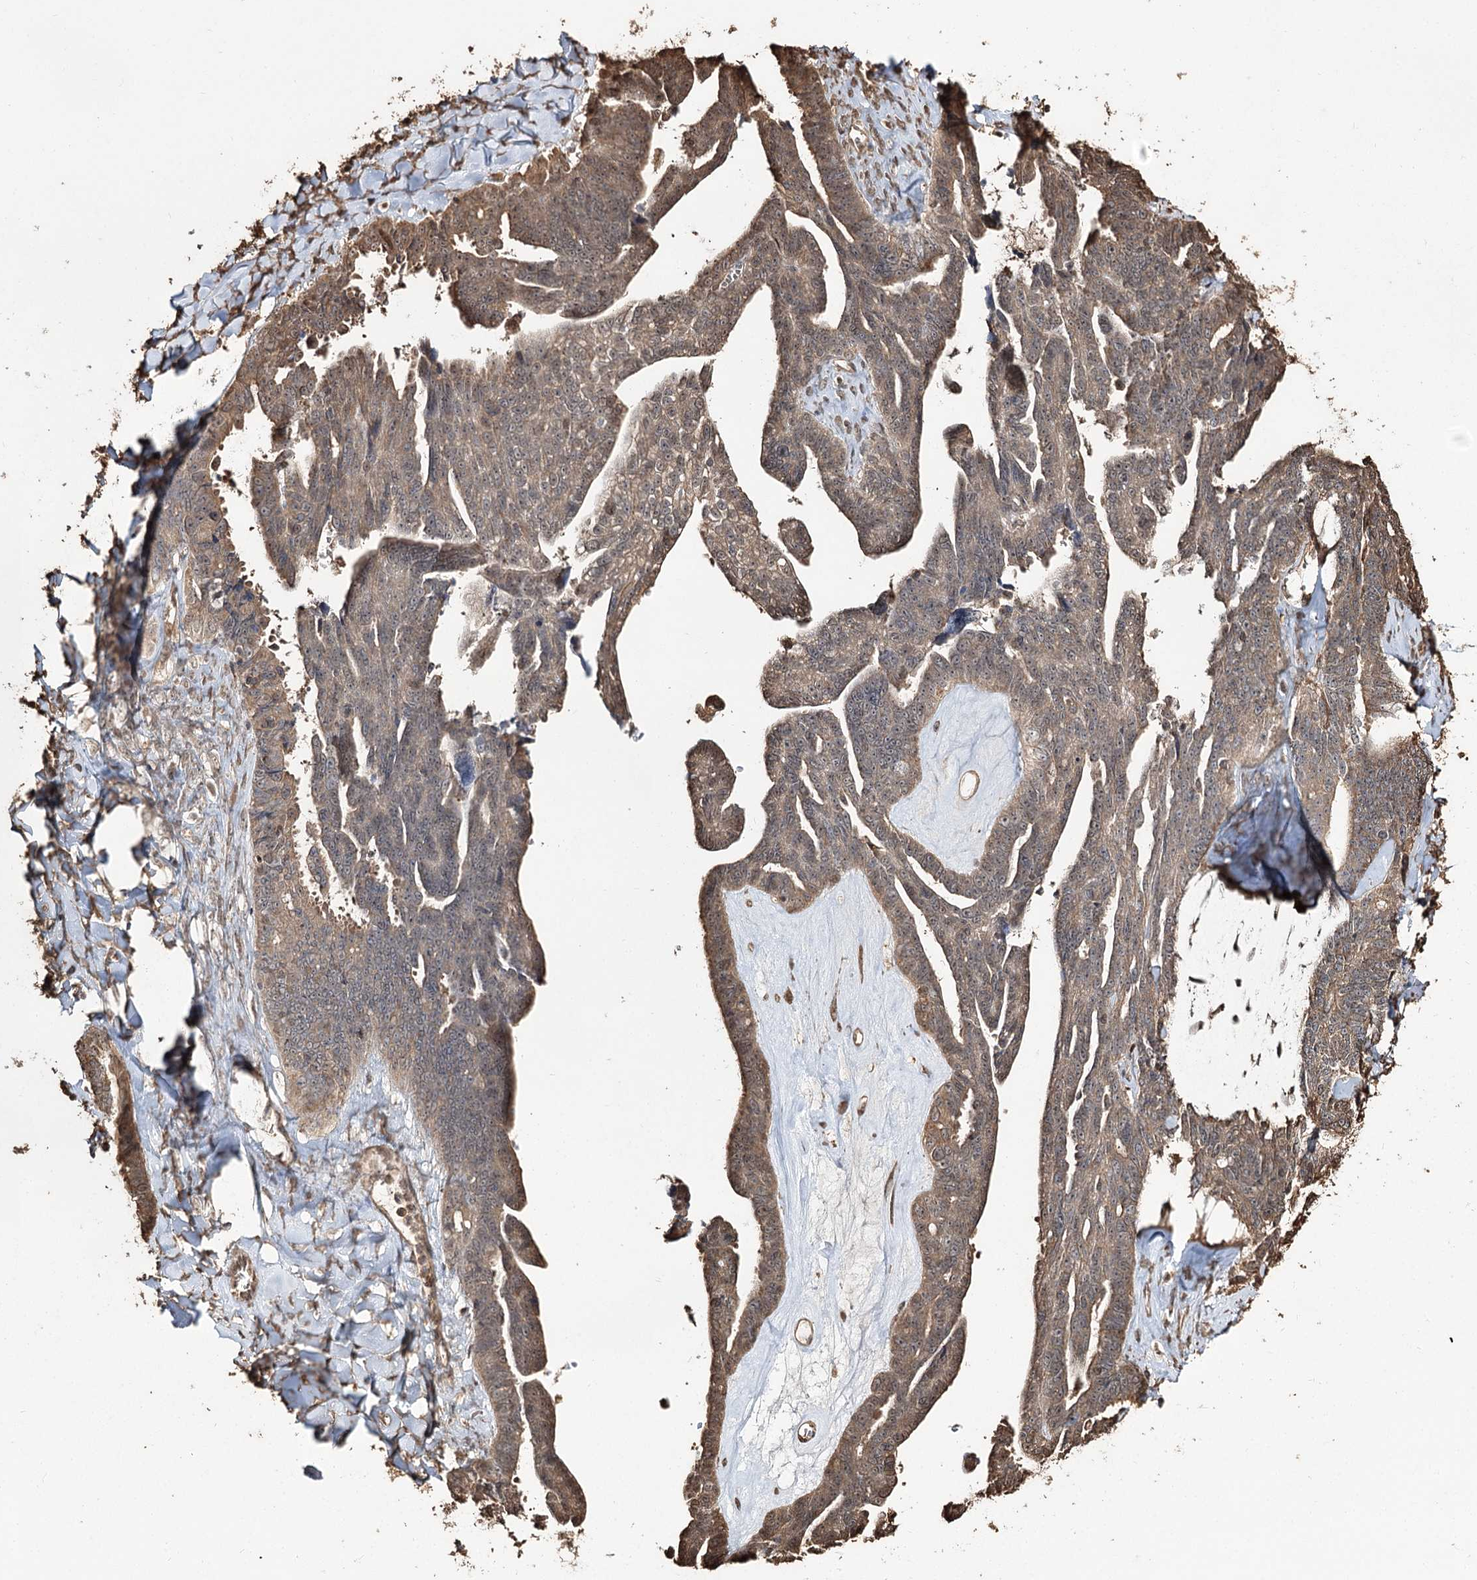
{"staining": {"intensity": "moderate", "quantity": ">75%", "location": "cytoplasmic/membranous,nuclear"}, "tissue": "ovarian cancer", "cell_type": "Tumor cells", "image_type": "cancer", "snomed": [{"axis": "morphology", "description": "Cystadenocarcinoma, serous, NOS"}, {"axis": "topography", "description": "Ovary"}], "caption": "Immunohistochemistry histopathology image of neoplastic tissue: human ovarian cancer stained using immunohistochemistry shows medium levels of moderate protein expression localized specifically in the cytoplasmic/membranous and nuclear of tumor cells, appearing as a cytoplasmic/membranous and nuclear brown color.", "gene": "PLCH1", "patient": {"sex": "female", "age": 79}}